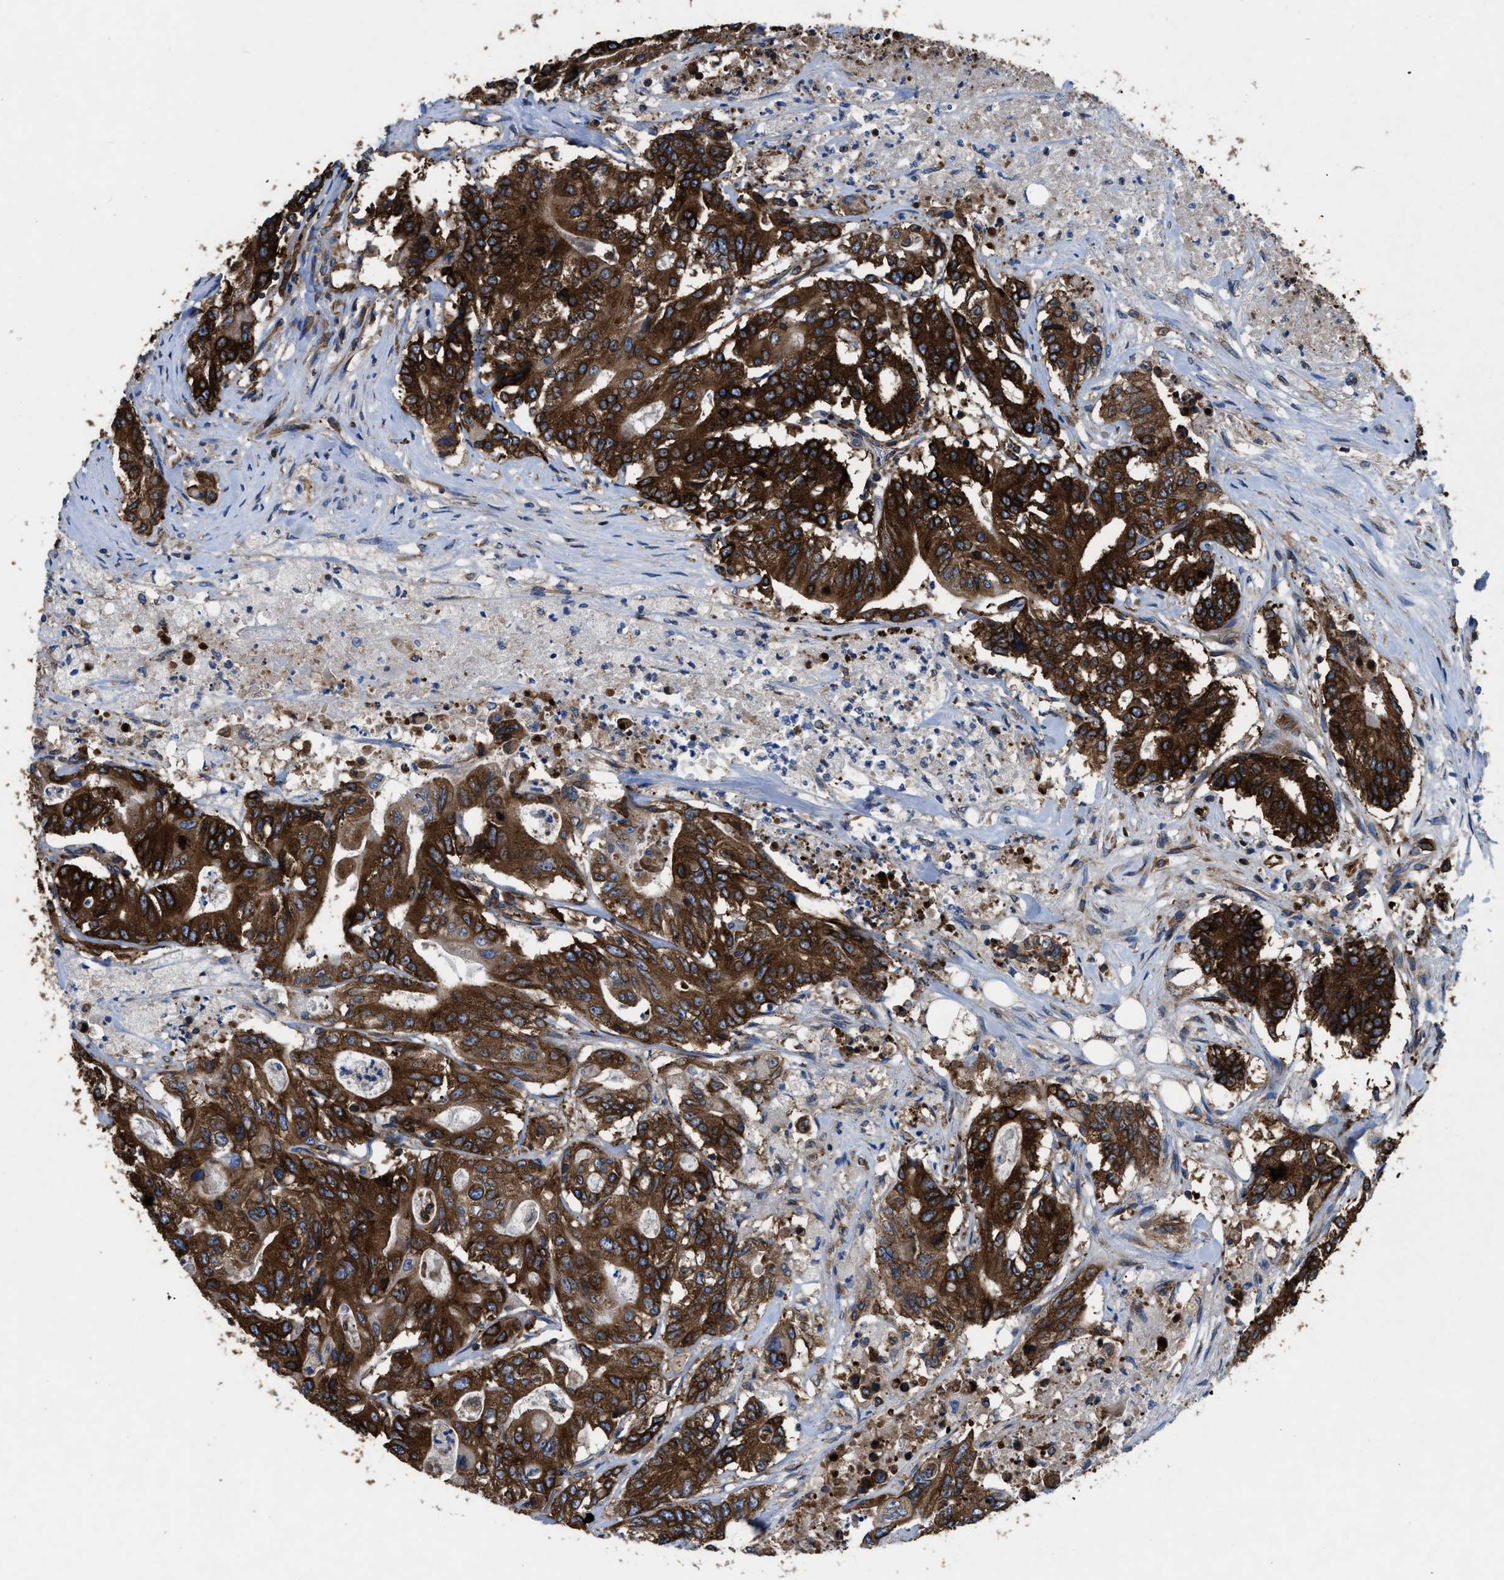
{"staining": {"intensity": "strong", "quantity": ">75%", "location": "cytoplasmic/membranous"}, "tissue": "colorectal cancer", "cell_type": "Tumor cells", "image_type": "cancer", "snomed": [{"axis": "morphology", "description": "Adenocarcinoma, NOS"}, {"axis": "topography", "description": "Colon"}], "caption": "Strong cytoplasmic/membranous staining for a protein is seen in about >75% of tumor cells of colorectal adenocarcinoma using immunohistochemistry (IHC).", "gene": "CAPRIN1", "patient": {"sex": "female", "age": 77}}